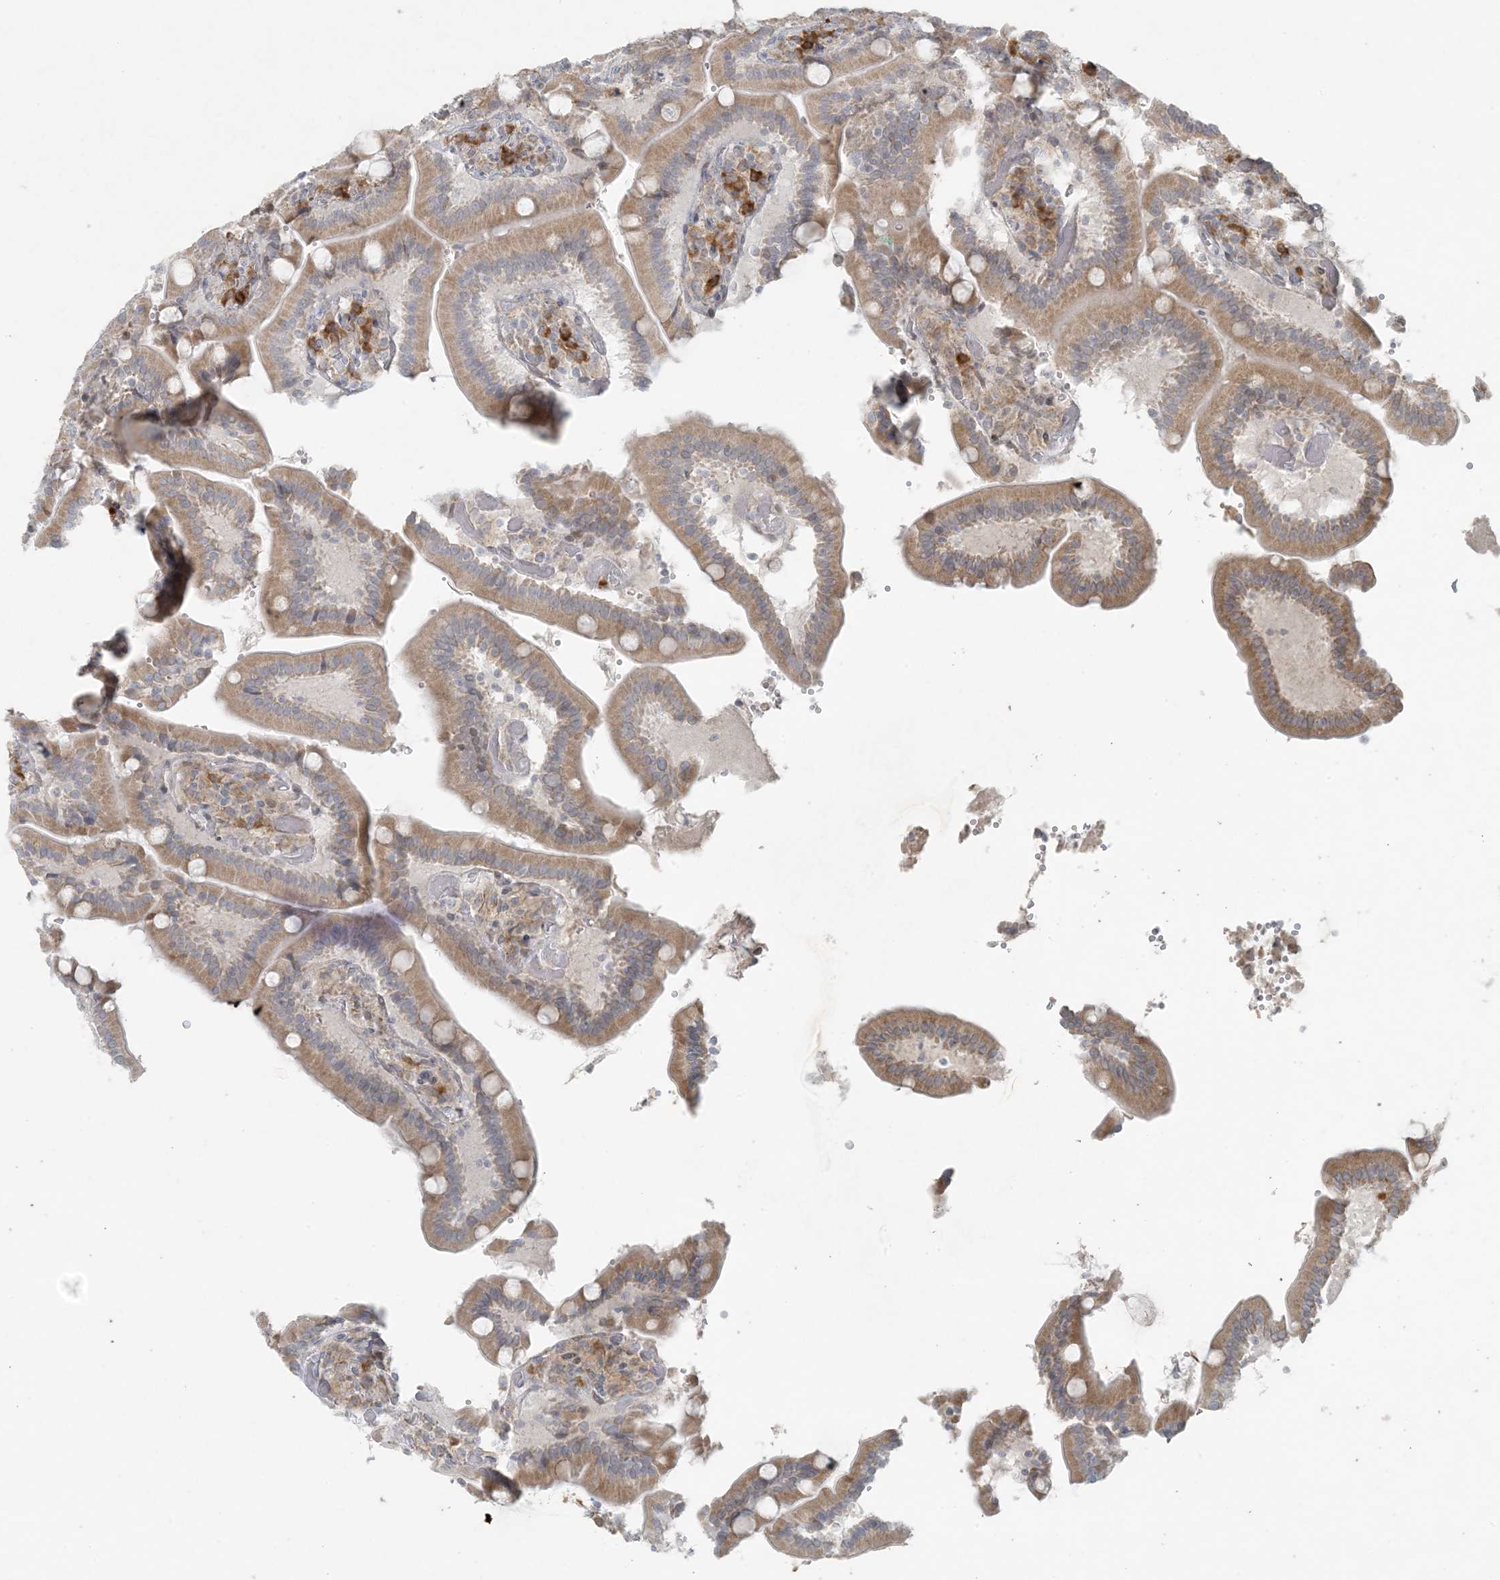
{"staining": {"intensity": "moderate", "quantity": ">75%", "location": "cytoplasmic/membranous"}, "tissue": "duodenum", "cell_type": "Glandular cells", "image_type": "normal", "snomed": [{"axis": "morphology", "description": "Normal tissue, NOS"}, {"axis": "topography", "description": "Duodenum"}], "caption": "Glandular cells show medium levels of moderate cytoplasmic/membranous staining in approximately >75% of cells in benign duodenum. (Brightfield microscopy of DAB IHC at high magnification).", "gene": "HACL1", "patient": {"sex": "female", "age": 62}}